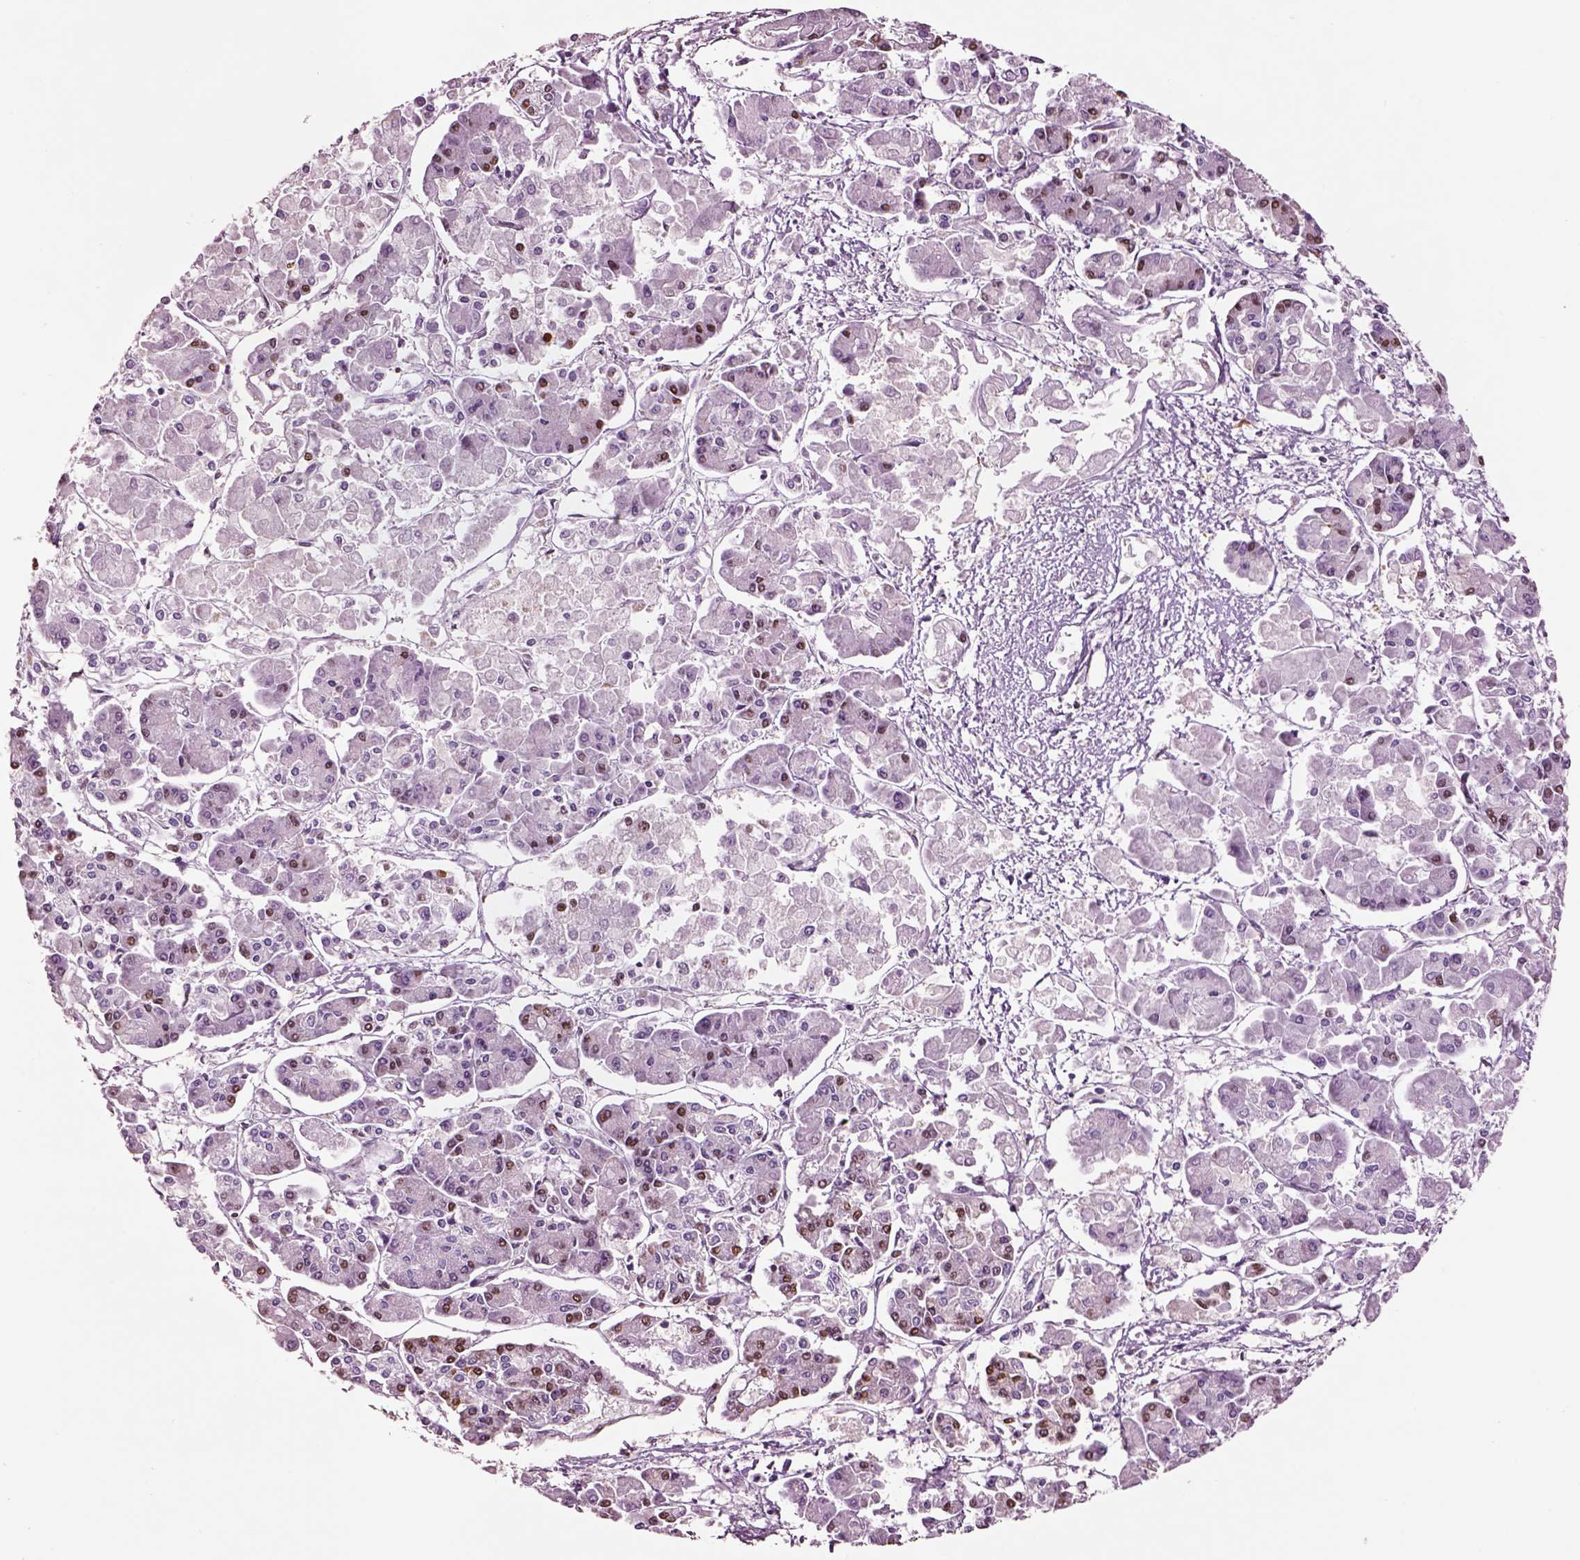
{"staining": {"intensity": "moderate", "quantity": "25%-75%", "location": "nuclear"}, "tissue": "pancreatic cancer", "cell_type": "Tumor cells", "image_type": "cancer", "snomed": [{"axis": "morphology", "description": "Adenocarcinoma, NOS"}, {"axis": "topography", "description": "Pancreas"}], "caption": "Pancreatic cancer (adenocarcinoma) stained with a protein marker demonstrates moderate staining in tumor cells.", "gene": "DDX3X", "patient": {"sex": "male", "age": 85}}